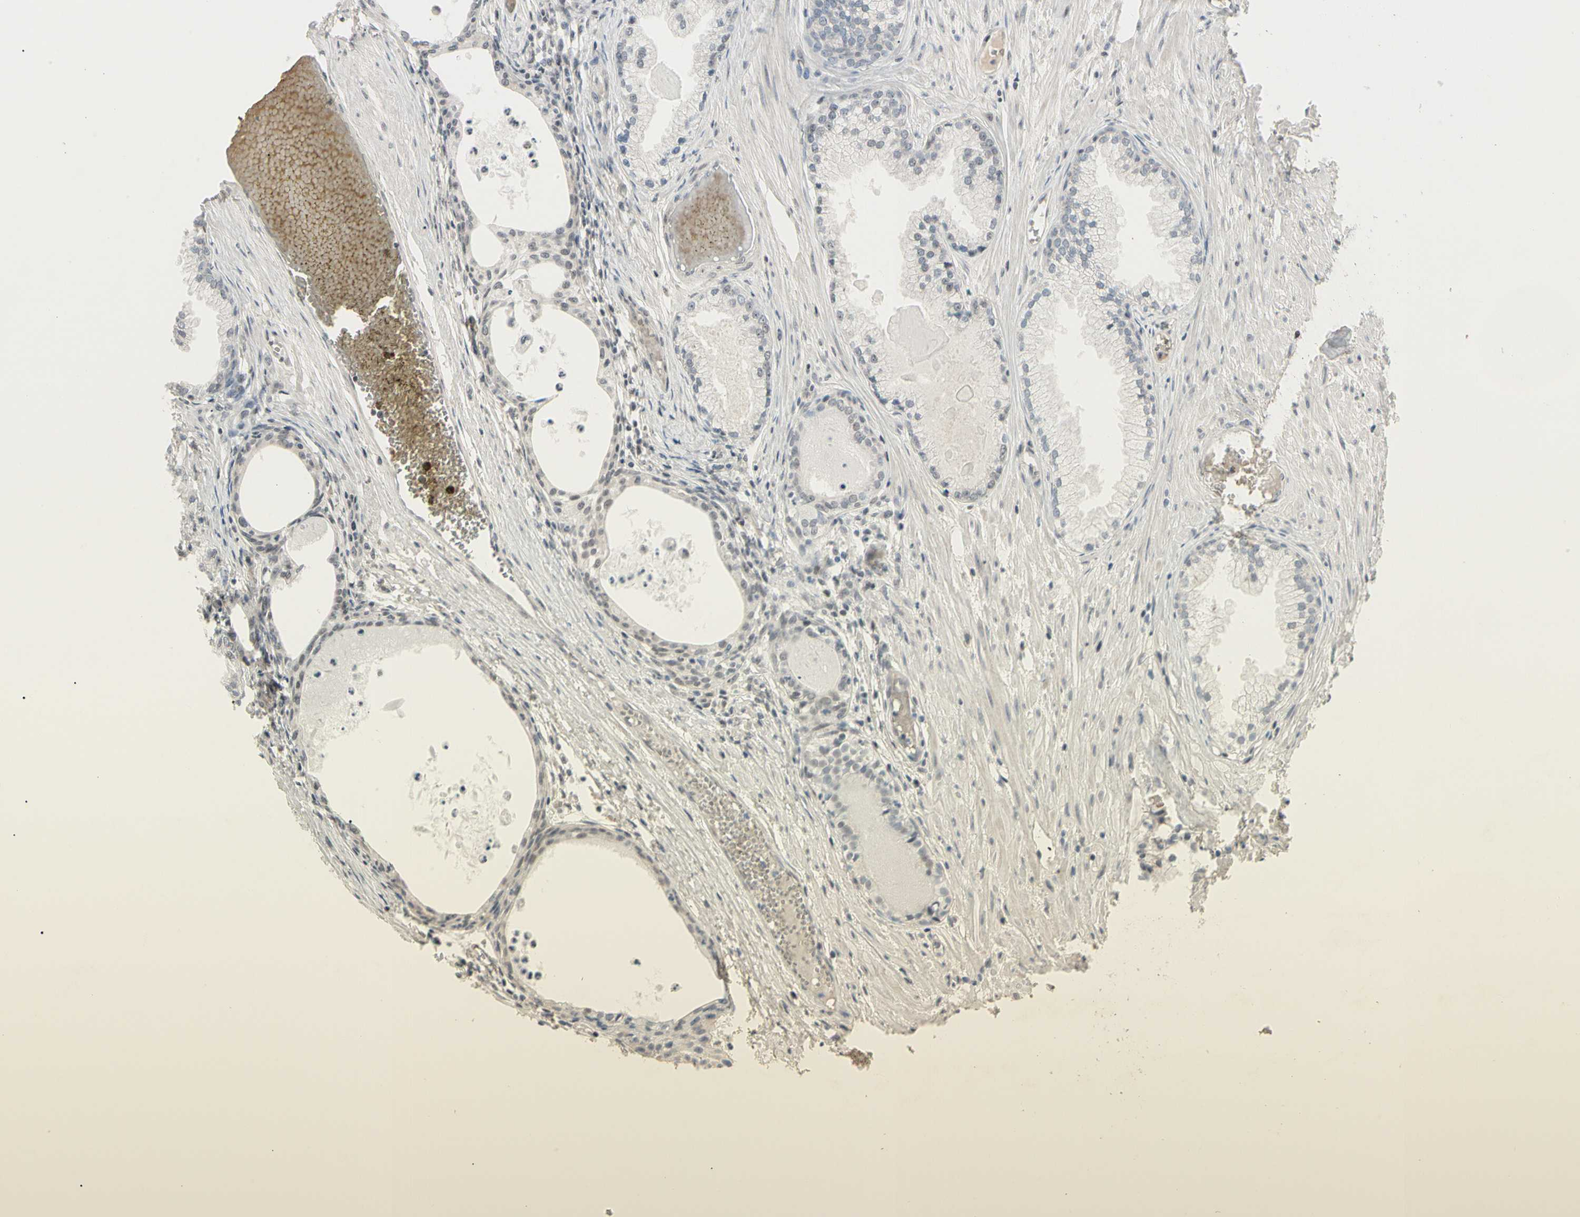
{"staining": {"intensity": "negative", "quantity": "none", "location": "none"}, "tissue": "prostate cancer", "cell_type": "Tumor cells", "image_type": "cancer", "snomed": [{"axis": "morphology", "description": "Adenocarcinoma, Low grade"}, {"axis": "topography", "description": "Prostate"}], "caption": "A histopathology image of human prostate cancer is negative for staining in tumor cells.", "gene": "GREM1", "patient": {"sex": "male", "age": 72}}